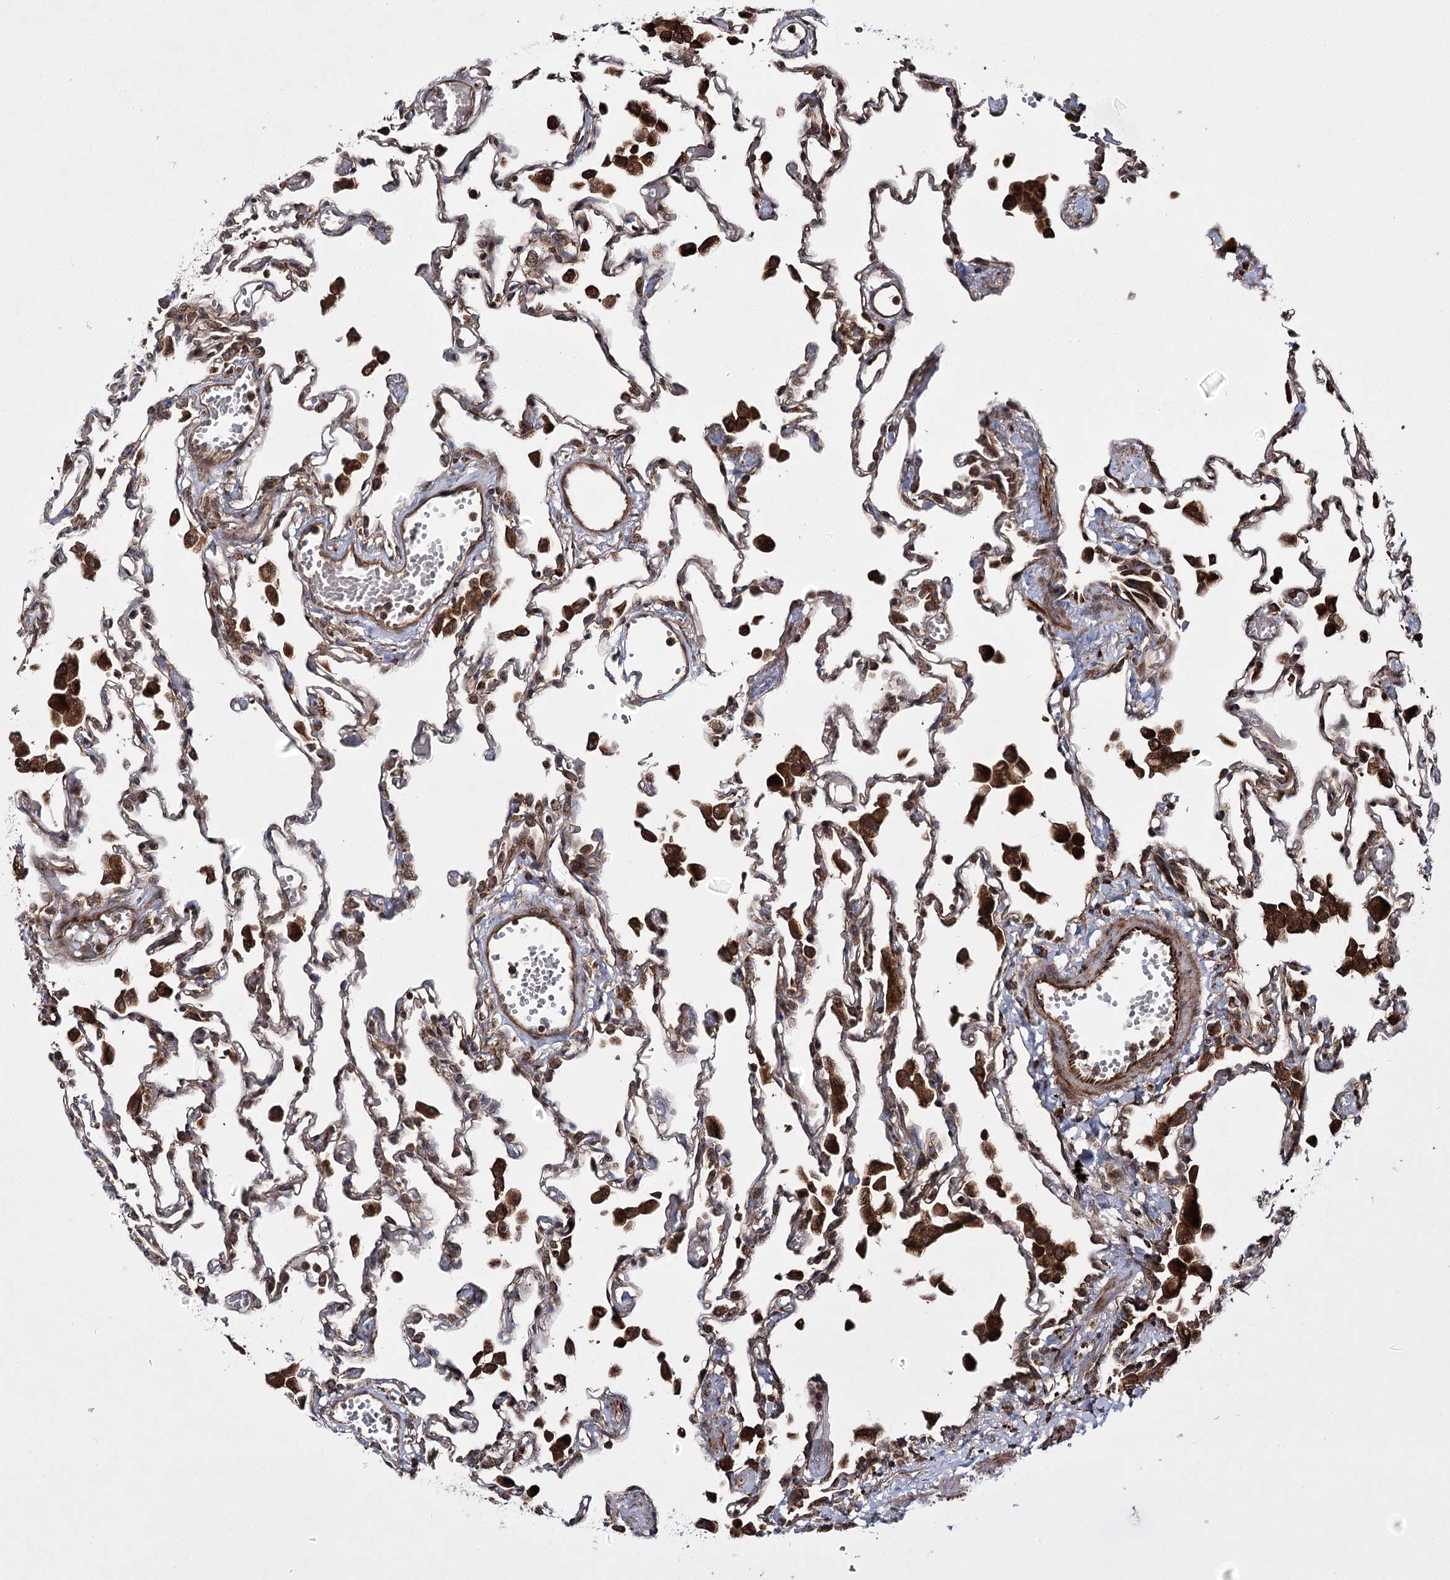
{"staining": {"intensity": "moderate", "quantity": "25%-75%", "location": "cytoplasmic/membranous"}, "tissue": "lung", "cell_type": "Alveolar cells", "image_type": "normal", "snomed": [{"axis": "morphology", "description": "Normal tissue, NOS"}, {"axis": "topography", "description": "Bronchus"}, {"axis": "topography", "description": "Lung"}], "caption": "Brown immunohistochemical staining in benign human lung exhibits moderate cytoplasmic/membranous expression in about 25%-75% of alveolar cells.", "gene": "HECTD2", "patient": {"sex": "female", "age": 49}}